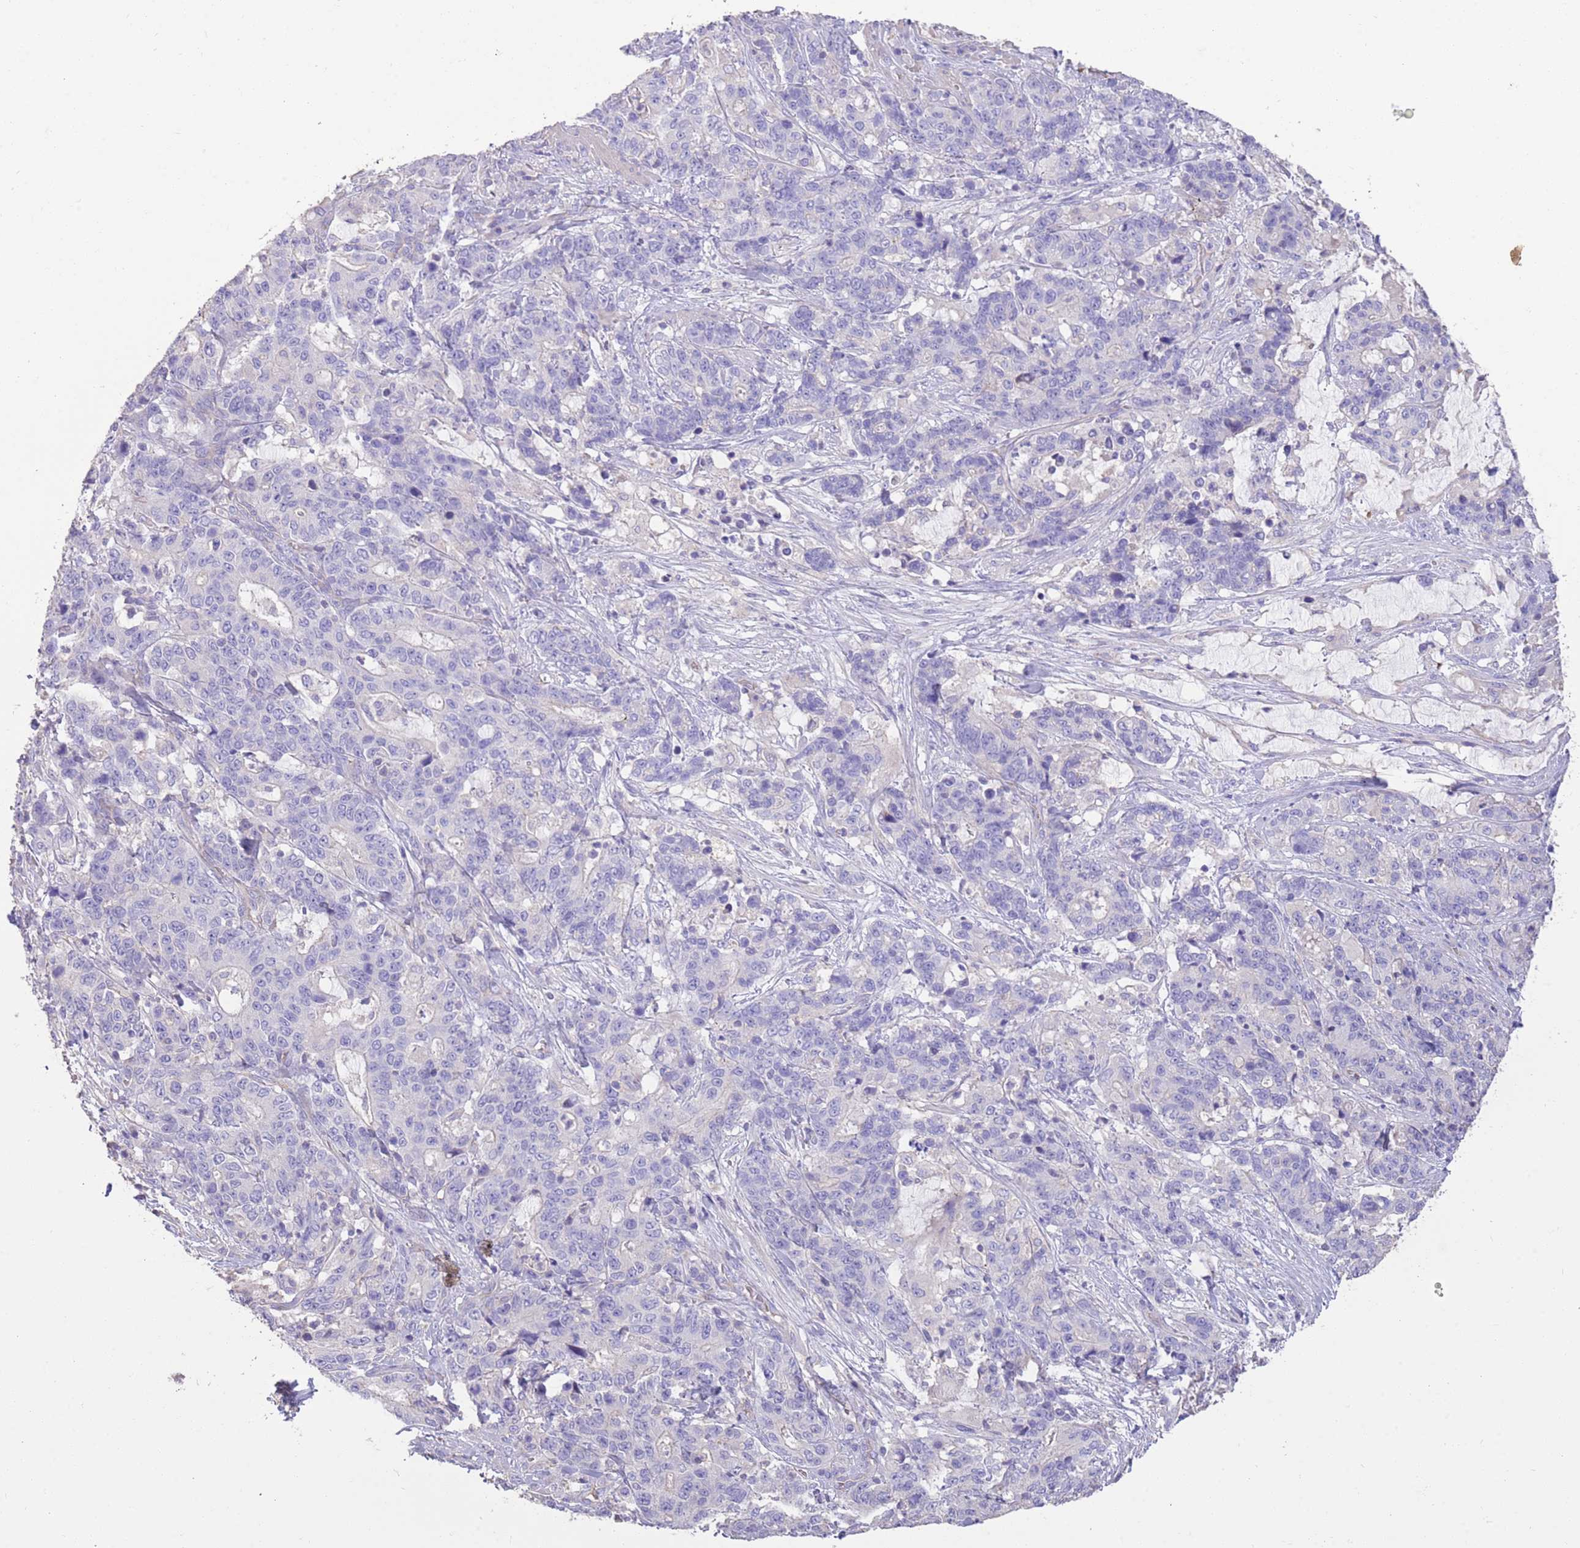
{"staining": {"intensity": "negative", "quantity": "none", "location": "none"}, "tissue": "stomach cancer", "cell_type": "Tumor cells", "image_type": "cancer", "snomed": [{"axis": "morphology", "description": "Normal tissue, NOS"}, {"axis": "morphology", "description": "Adenocarcinoma, NOS"}, {"axis": "topography", "description": "Stomach"}], "caption": "Image shows no protein positivity in tumor cells of stomach cancer tissue.", "gene": "SFTPA1", "patient": {"sex": "female", "age": 64}}